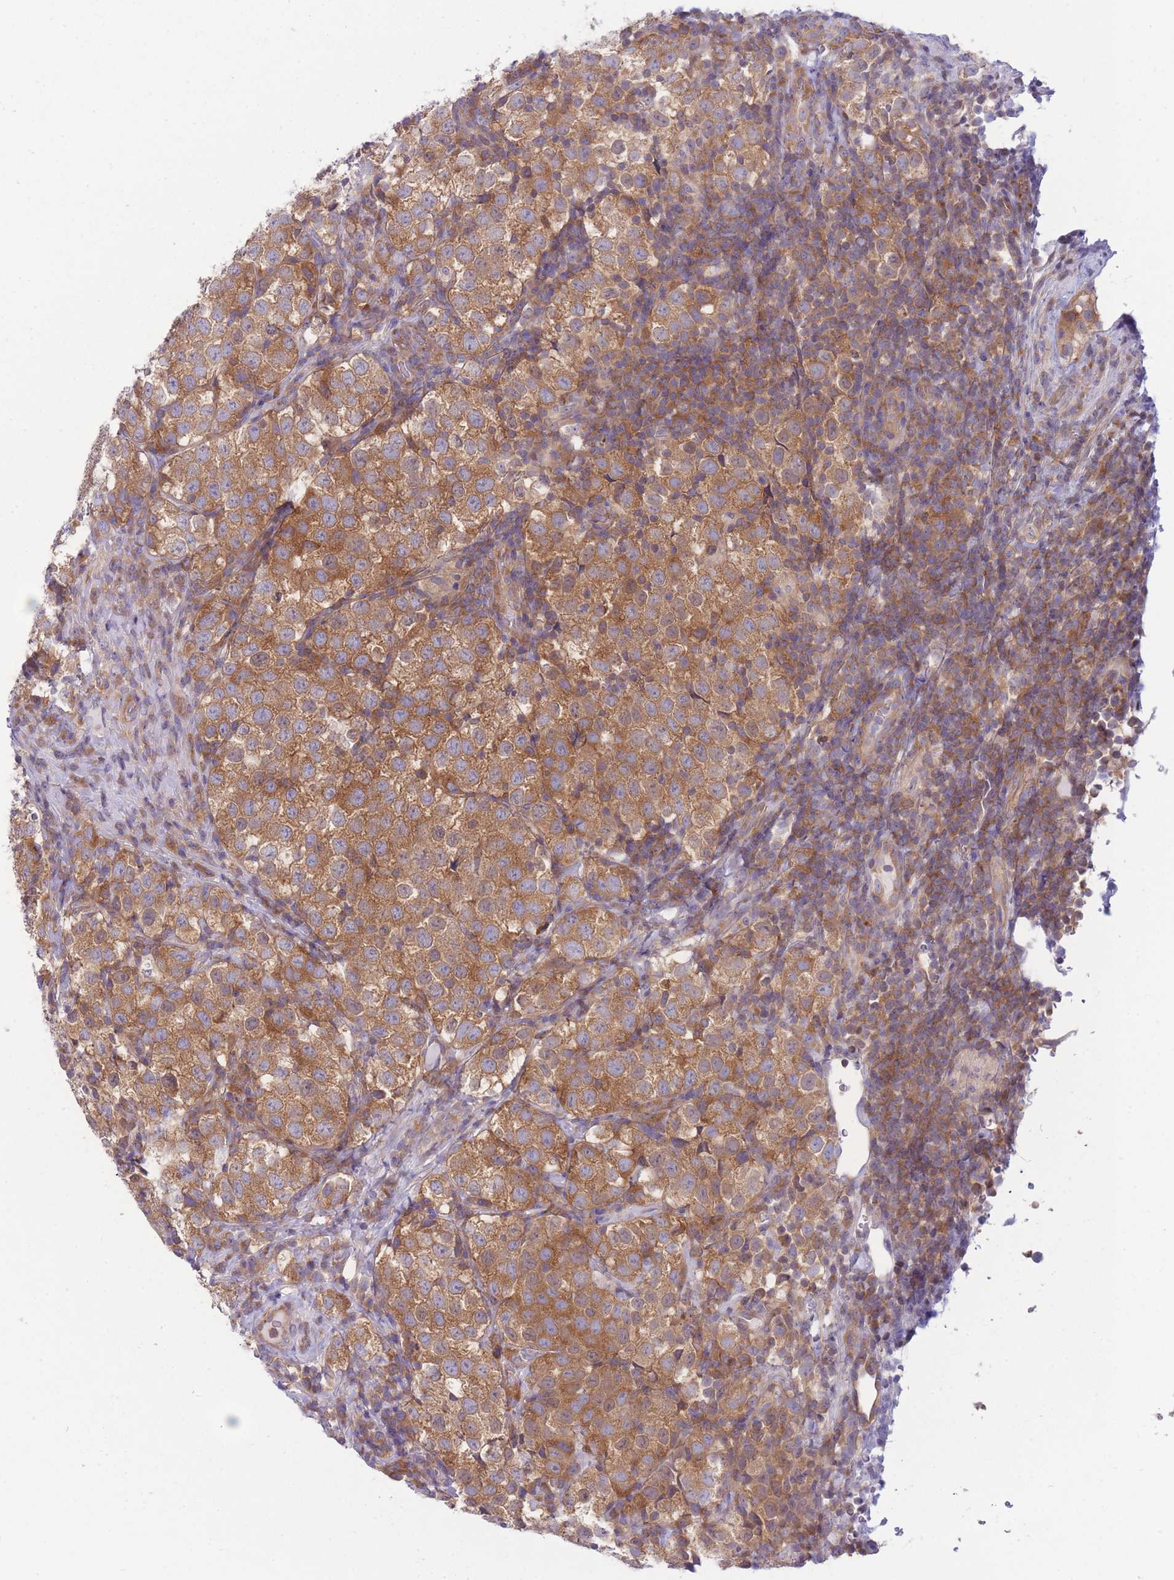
{"staining": {"intensity": "moderate", "quantity": ">75%", "location": "cytoplasmic/membranous"}, "tissue": "testis cancer", "cell_type": "Tumor cells", "image_type": "cancer", "snomed": [{"axis": "morphology", "description": "Seminoma, NOS"}, {"axis": "topography", "description": "Testis"}], "caption": "Immunohistochemical staining of testis seminoma exhibits medium levels of moderate cytoplasmic/membranous protein expression in about >75% of tumor cells. (Brightfield microscopy of DAB IHC at high magnification).", "gene": "PFDN6", "patient": {"sex": "male", "age": 34}}